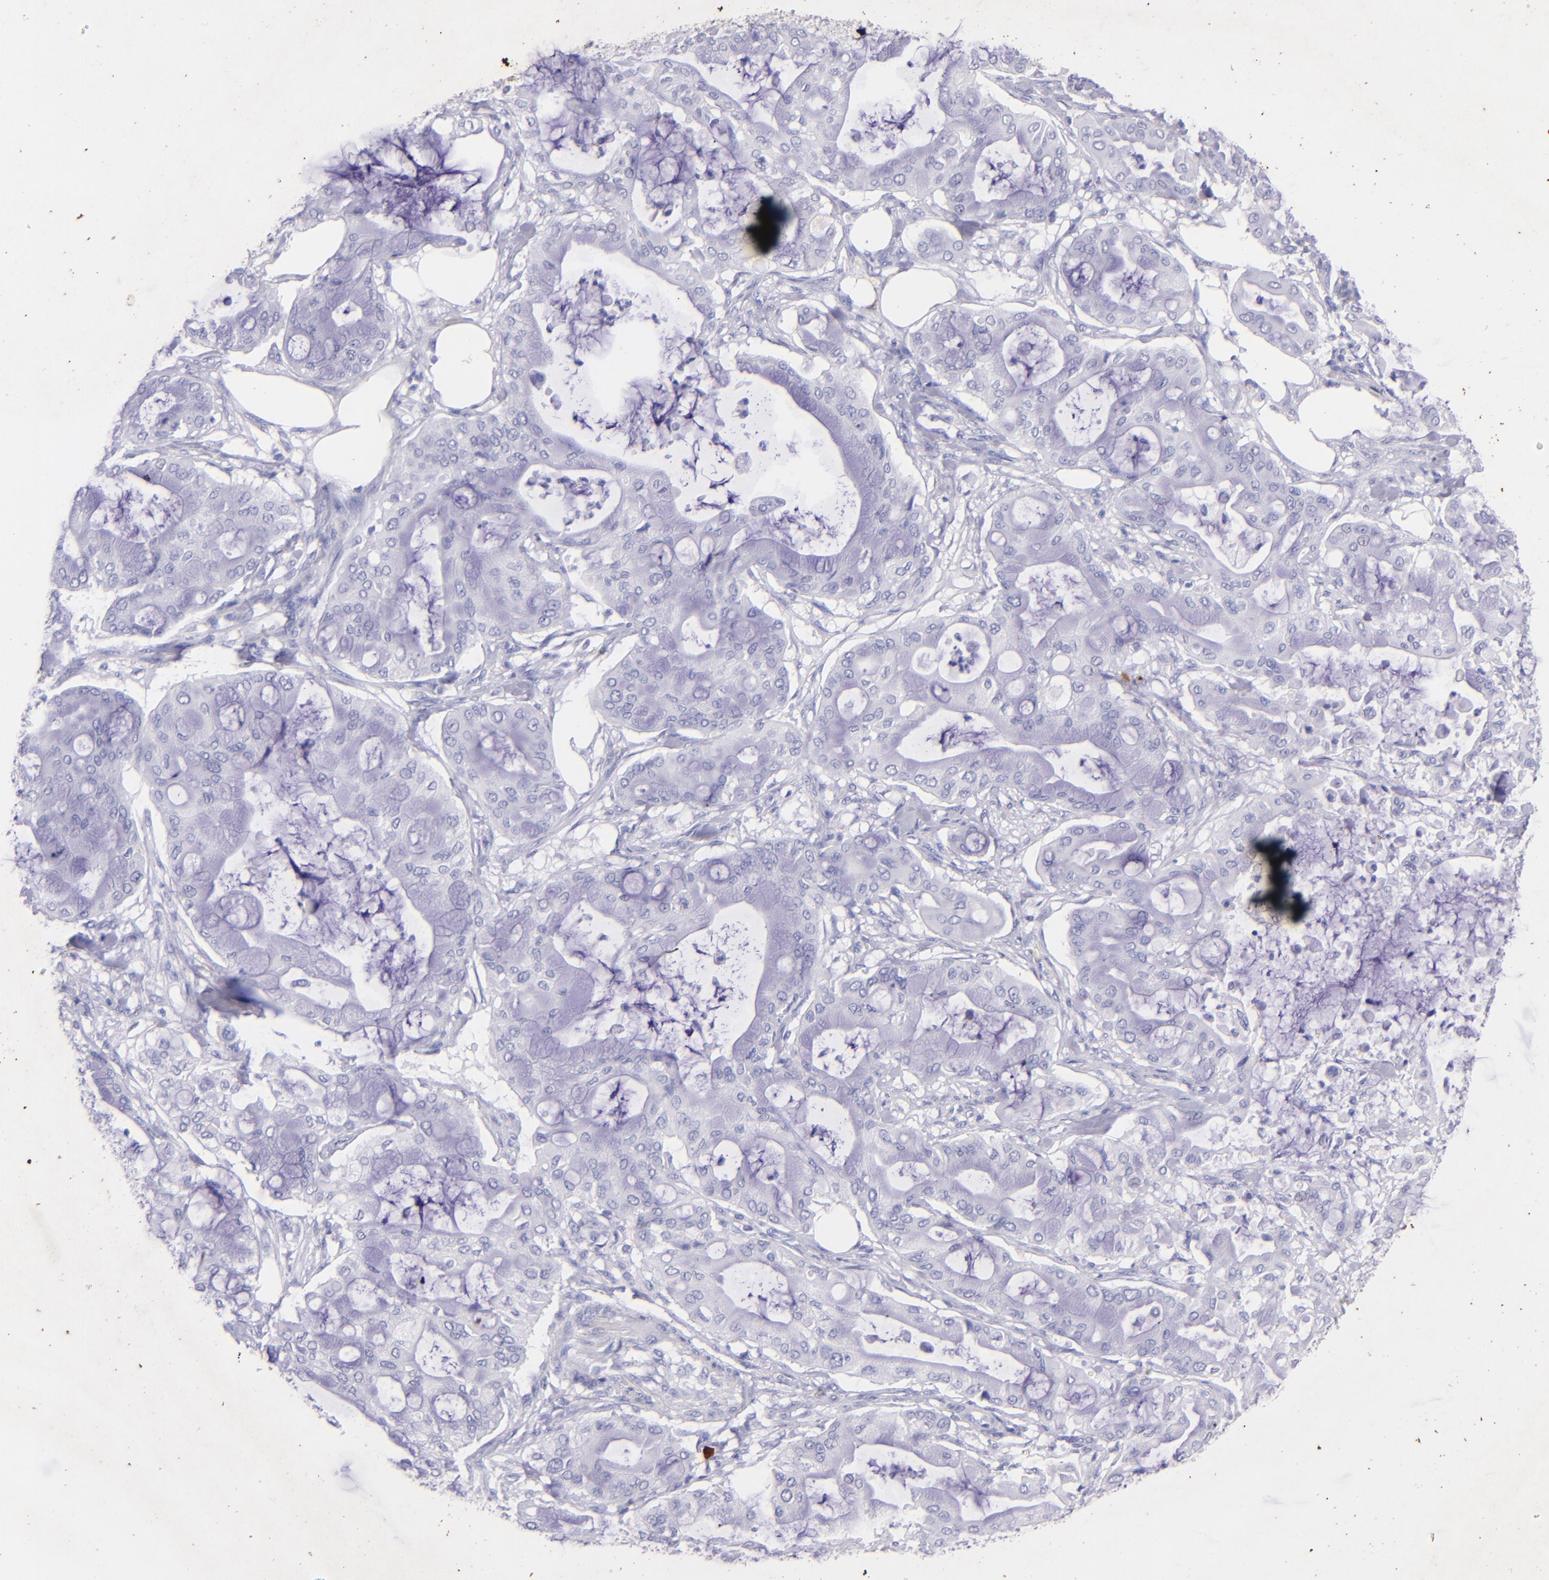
{"staining": {"intensity": "negative", "quantity": "none", "location": "none"}, "tissue": "pancreatic cancer", "cell_type": "Tumor cells", "image_type": "cancer", "snomed": [{"axis": "morphology", "description": "Adenocarcinoma, NOS"}, {"axis": "morphology", "description": "Adenocarcinoma, metastatic, NOS"}, {"axis": "topography", "description": "Lymph node"}, {"axis": "topography", "description": "Pancreas"}, {"axis": "topography", "description": "Duodenum"}], "caption": "Pancreatic cancer was stained to show a protein in brown. There is no significant positivity in tumor cells. Nuclei are stained in blue.", "gene": "UCHL1", "patient": {"sex": "female", "age": 64}}